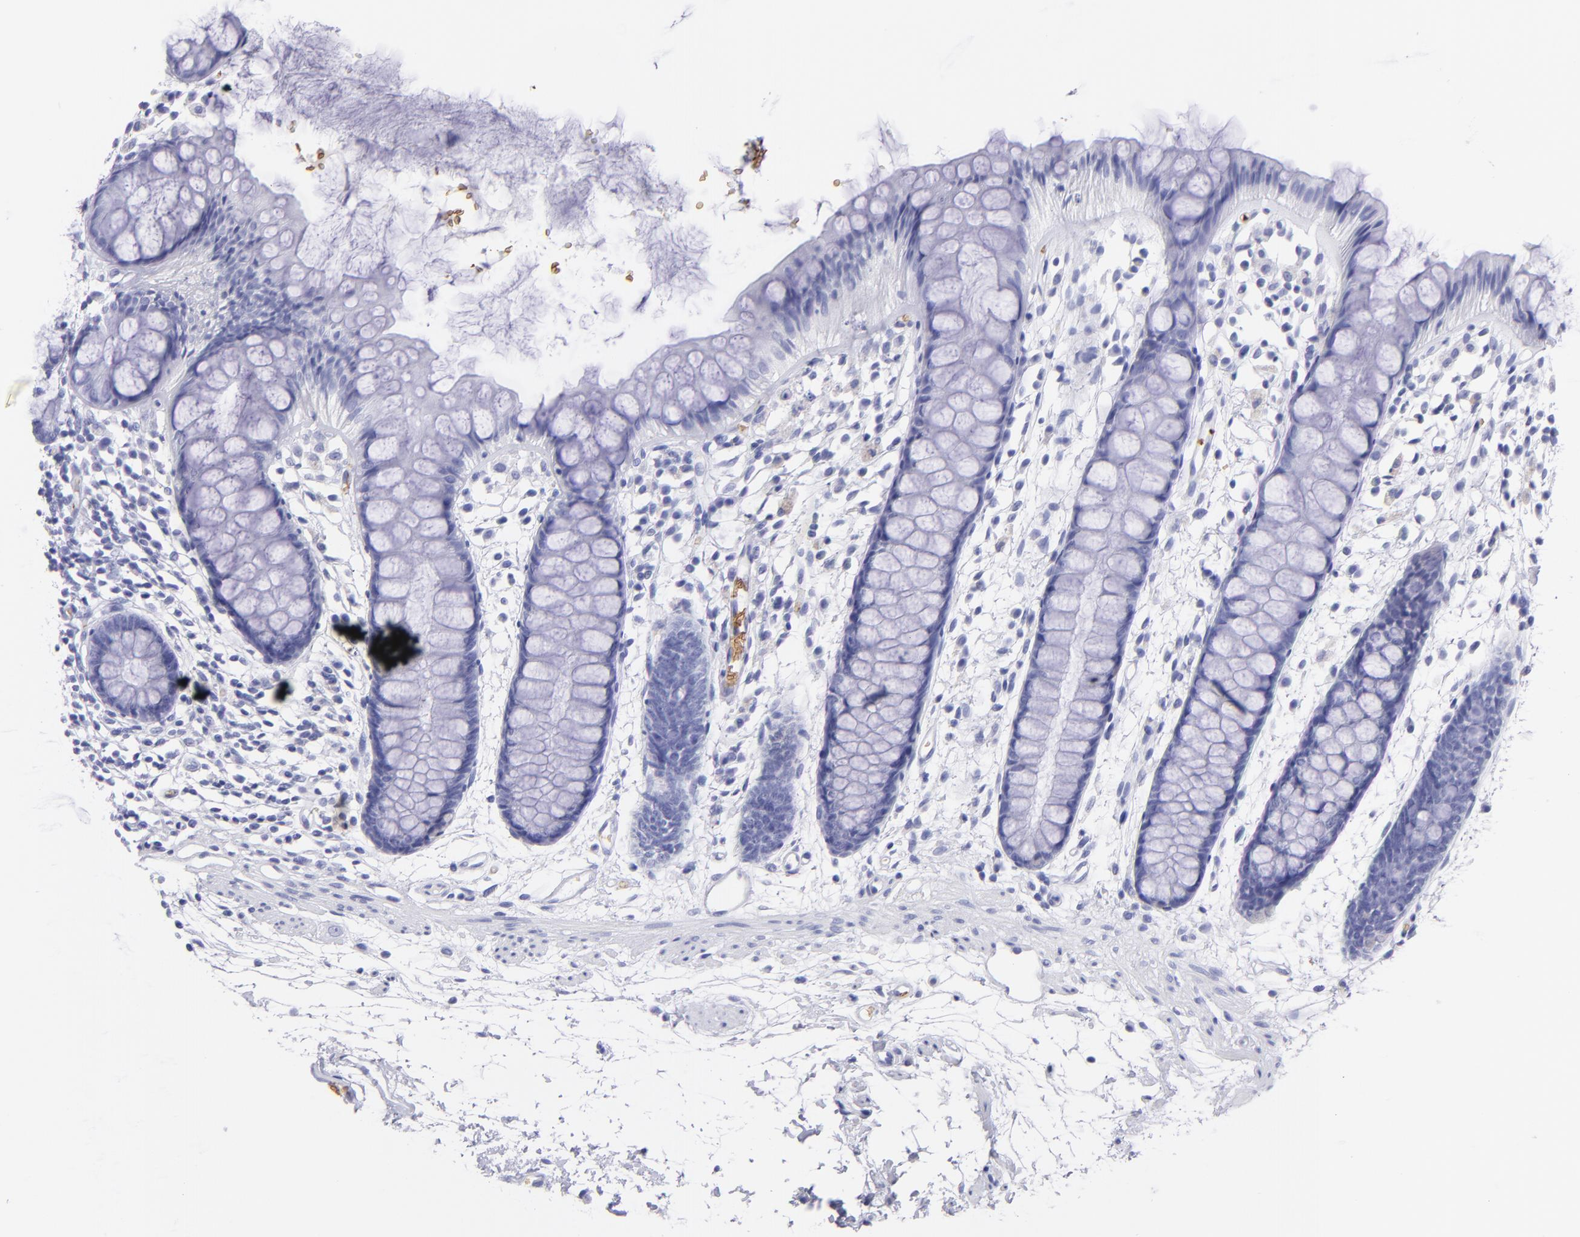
{"staining": {"intensity": "negative", "quantity": "none", "location": "none"}, "tissue": "rectum", "cell_type": "Glandular cells", "image_type": "normal", "snomed": [{"axis": "morphology", "description": "Normal tissue, NOS"}, {"axis": "topography", "description": "Rectum"}], "caption": "Immunohistochemistry (IHC) photomicrograph of normal rectum stained for a protein (brown), which demonstrates no staining in glandular cells.", "gene": "GYPA", "patient": {"sex": "female", "age": 66}}